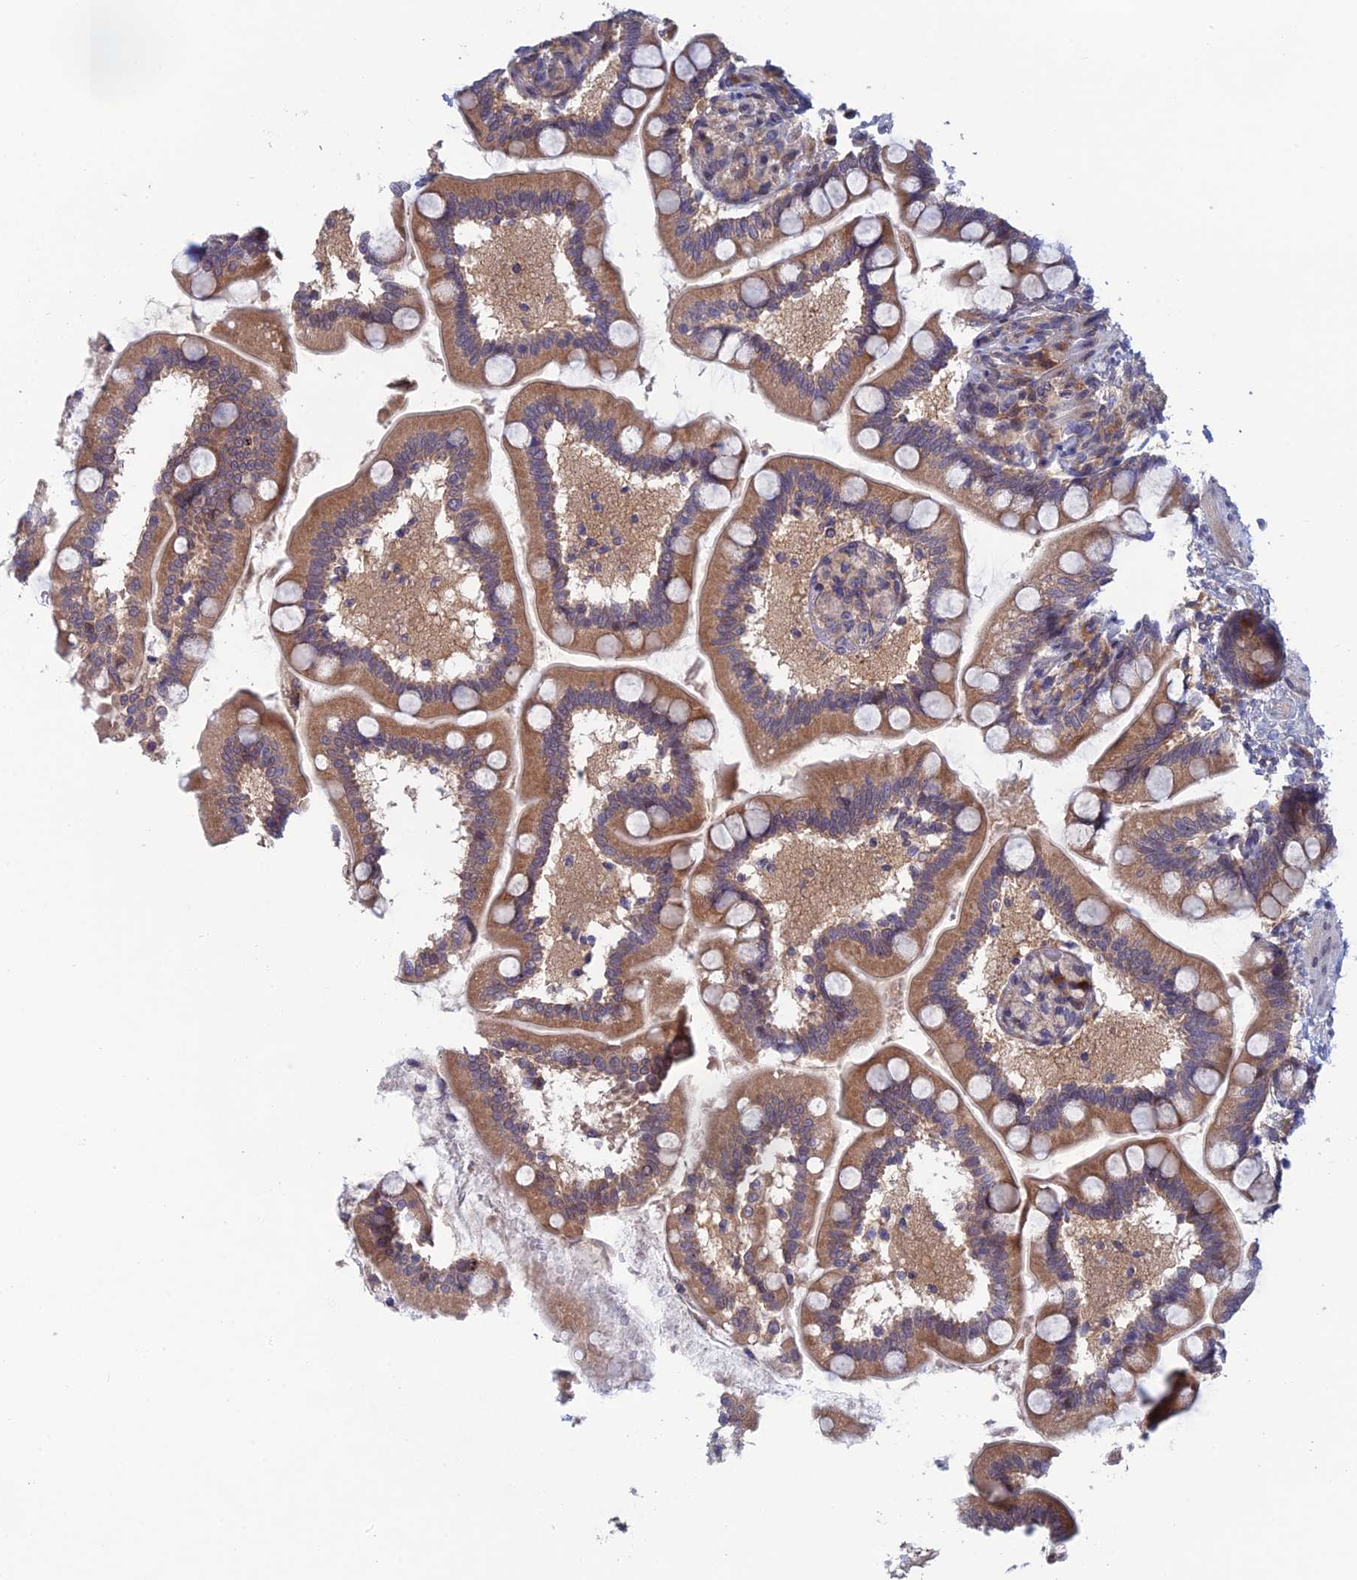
{"staining": {"intensity": "moderate", "quantity": ">75%", "location": "cytoplasmic/membranous"}, "tissue": "small intestine", "cell_type": "Glandular cells", "image_type": "normal", "snomed": [{"axis": "morphology", "description": "Normal tissue, NOS"}, {"axis": "topography", "description": "Small intestine"}], "caption": "IHC (DAB) staining of unremarkable small intestine demonstrates moderate cytoplasmic/membranous protein expression in about >75% of glandular cells. The staining was performed using DAB (3,3'-diaminobenzidine), with brown indicating positive protein expression. Nuclei are stained blue with hematoxylin.", "gene": "SRA1", "patient": {"sex": "female", "age": 64}}